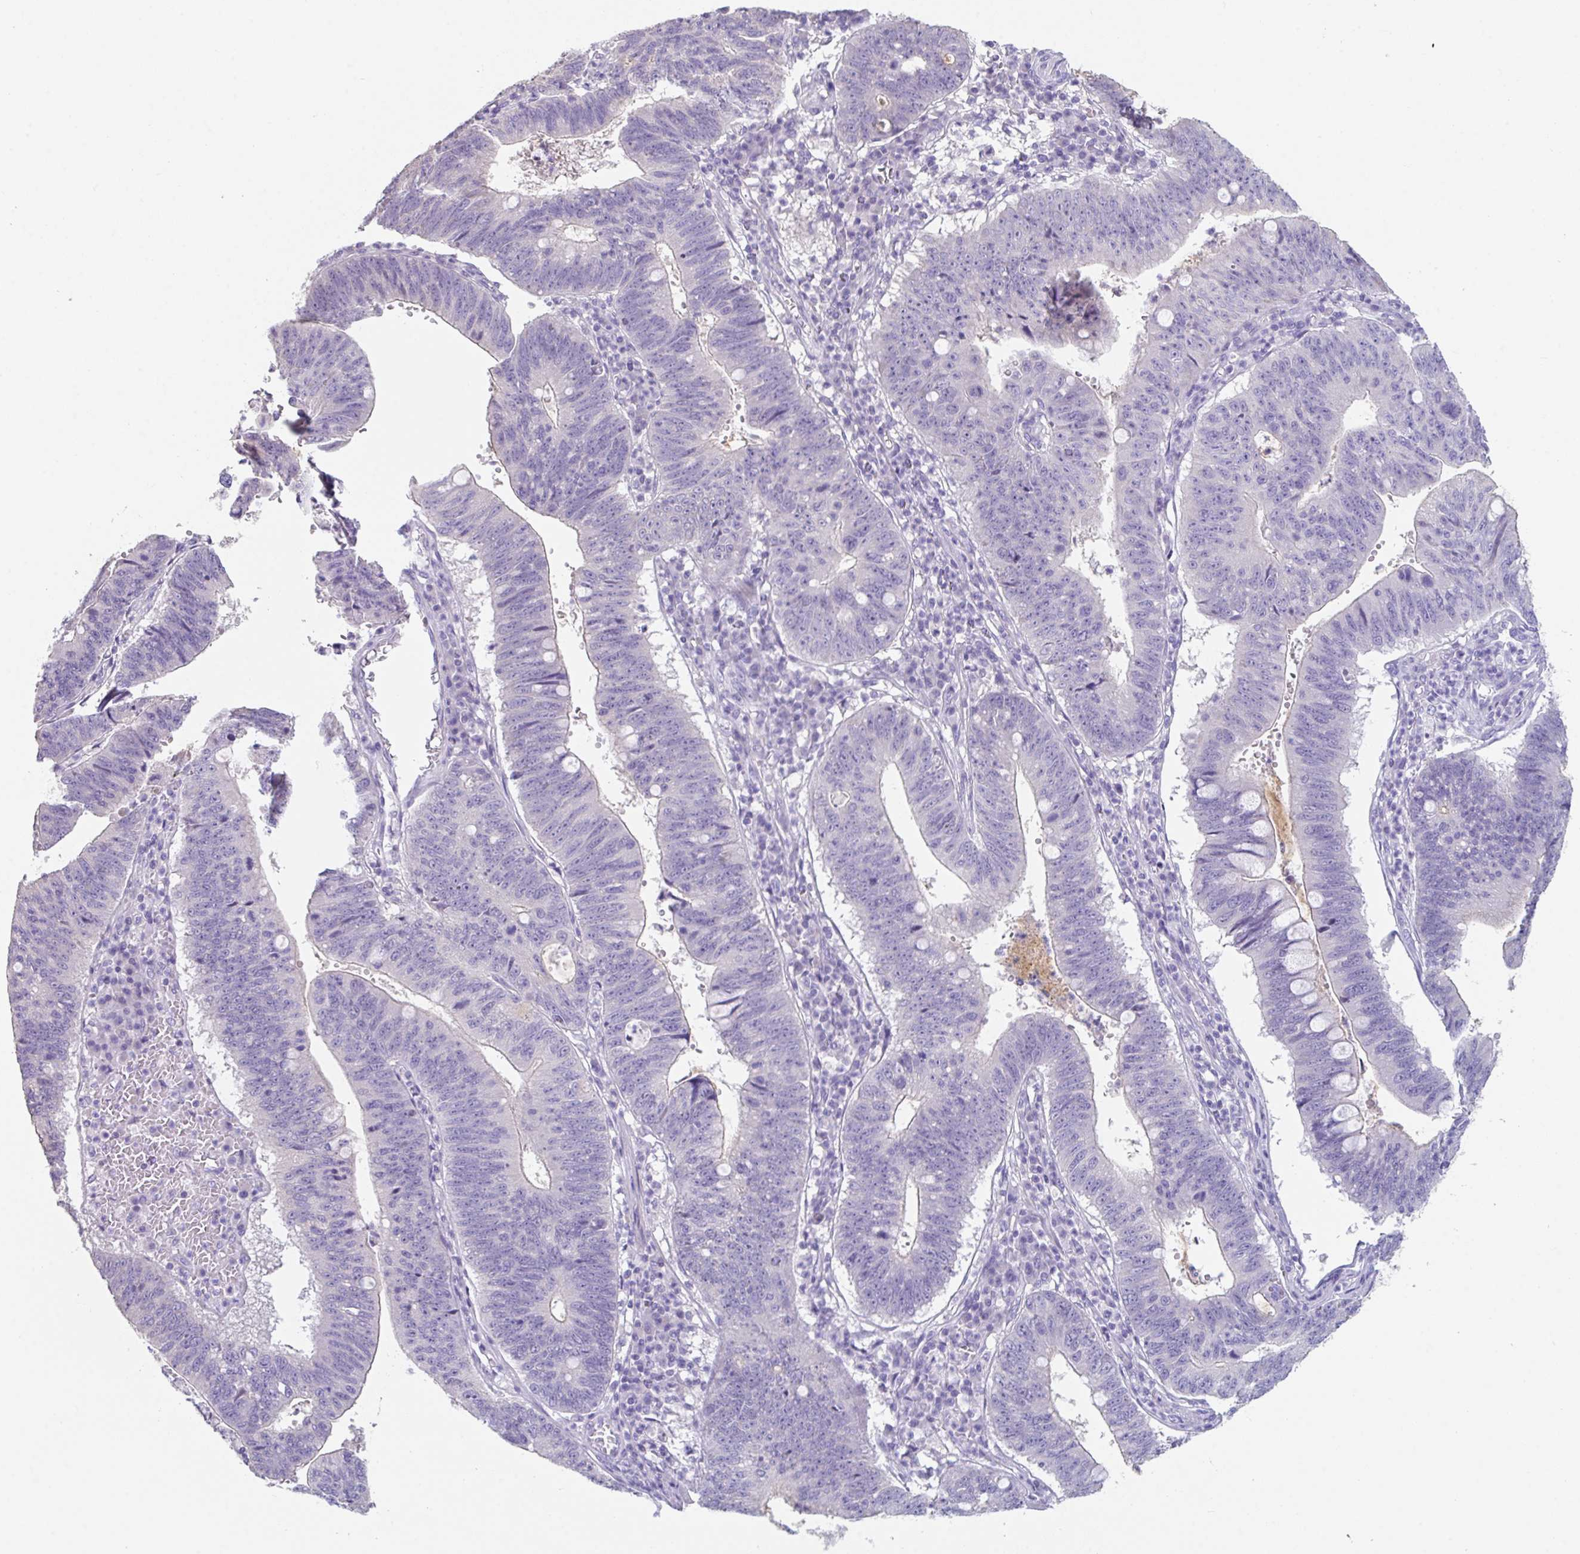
{"staining": {"intensity": "negative", "quantity": "none", "location": "none"}, "tissue": "stomach cancer", "cell_type": "Tumor cells", "image_type": "cancer", "snomed": [{"axis": "morphology", "description": "Adenocarcinoma, NOS"}, {"axis": "topography", "description": "Stomach"}], "caption": "Micrograph shows no protein expression in tumor cells of adenocarcinoma (stomach) tissue.", "gene": "SLC44A4", "patient": {"sex": "male", "age": 59}}